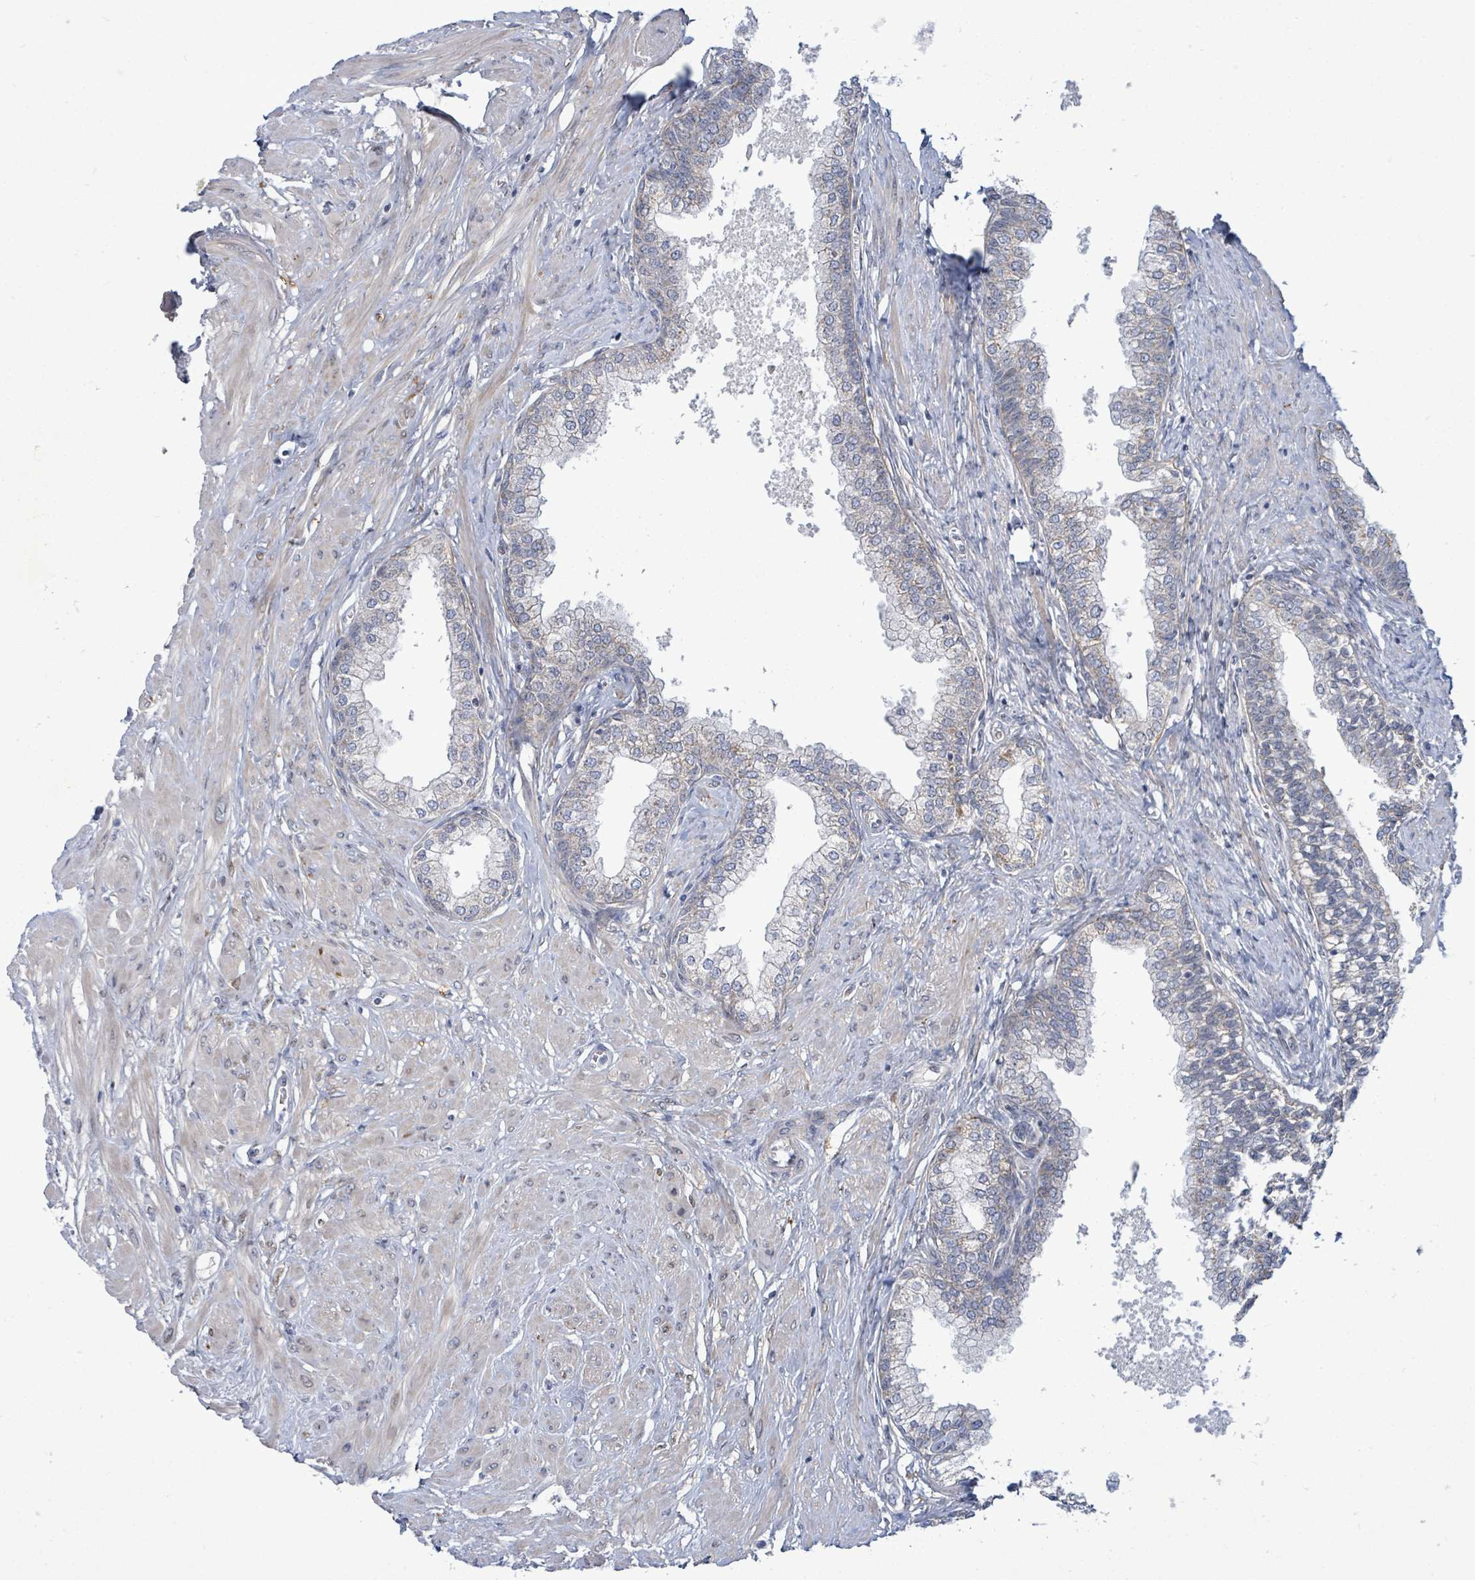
{"staining": {"intensity": "moderate", "quantity": "<25%", "location": "cytoplasmic/membranous"}, "tissue": "prostate", "cell_type": "Glandular cells", "image_type": "normal", "snomed": [{"axis": "morphology", "description": "Normal tissue, NOS"}, {"axis": "topography", "description": "Prostate"}], "caption": "Normal prostate displays moderate cytoplasmic/membranous positivity in approximately <25% of glandular cells.", "gene": "ZFPM1", "patient": {"sex": "male", "age": 60}}